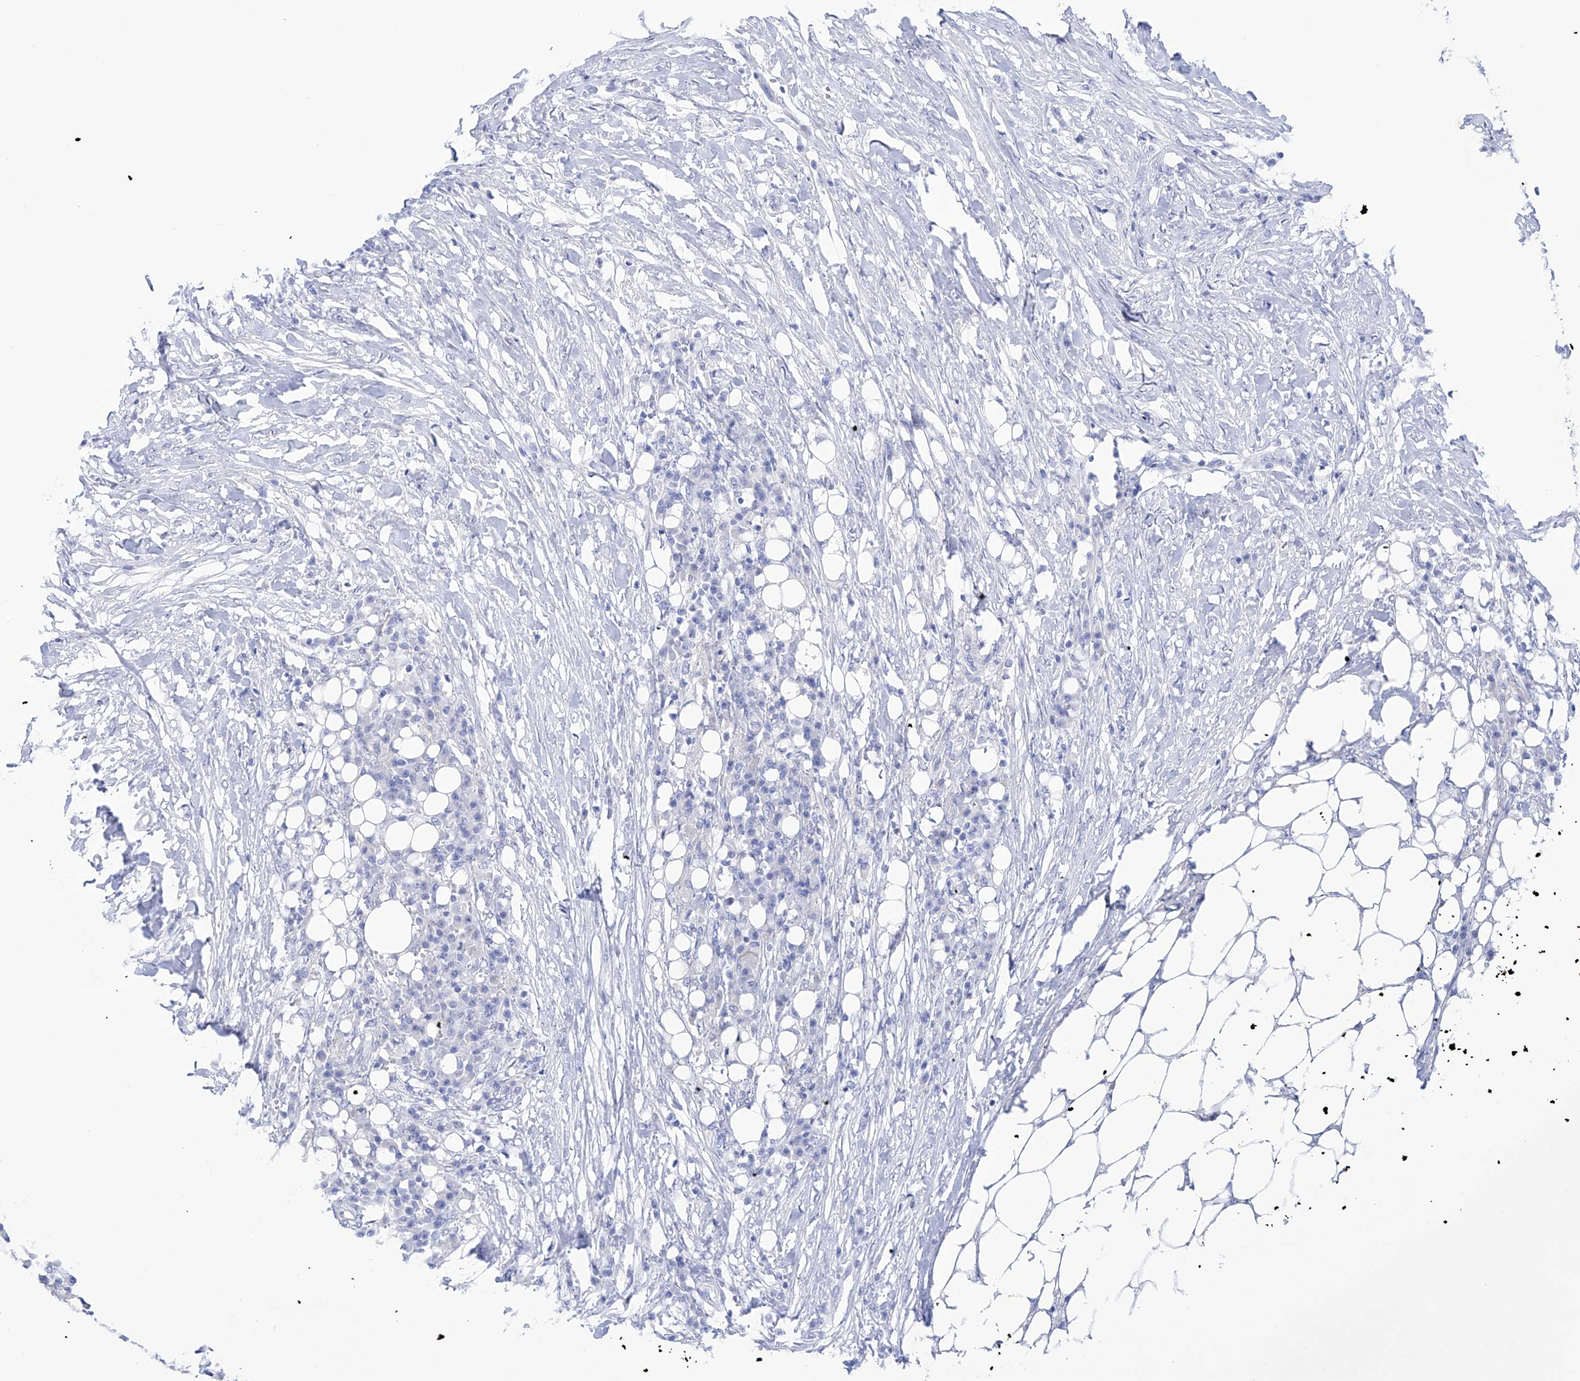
{"staining": {"intensity": "negative", "quantity": "none", "location": "none"}, "tissue": "colorectal cancer", "cell_type": "Tumor cells", "image_type": "cancer", "snomed": [{"axis": "morphology", "description": "Adenocarcinoma, NOS"}, {"axis": "topography", "description": "Colon"}], "caption": "Immunohistochemistry (IHC) micrograph of neoplastic tissue: colorectal adenocarcinoma stained with DAB shows no significant protein expression in tumor cells.", "gene": "FLG", "patient": {"sex": "male", "age": 83}}